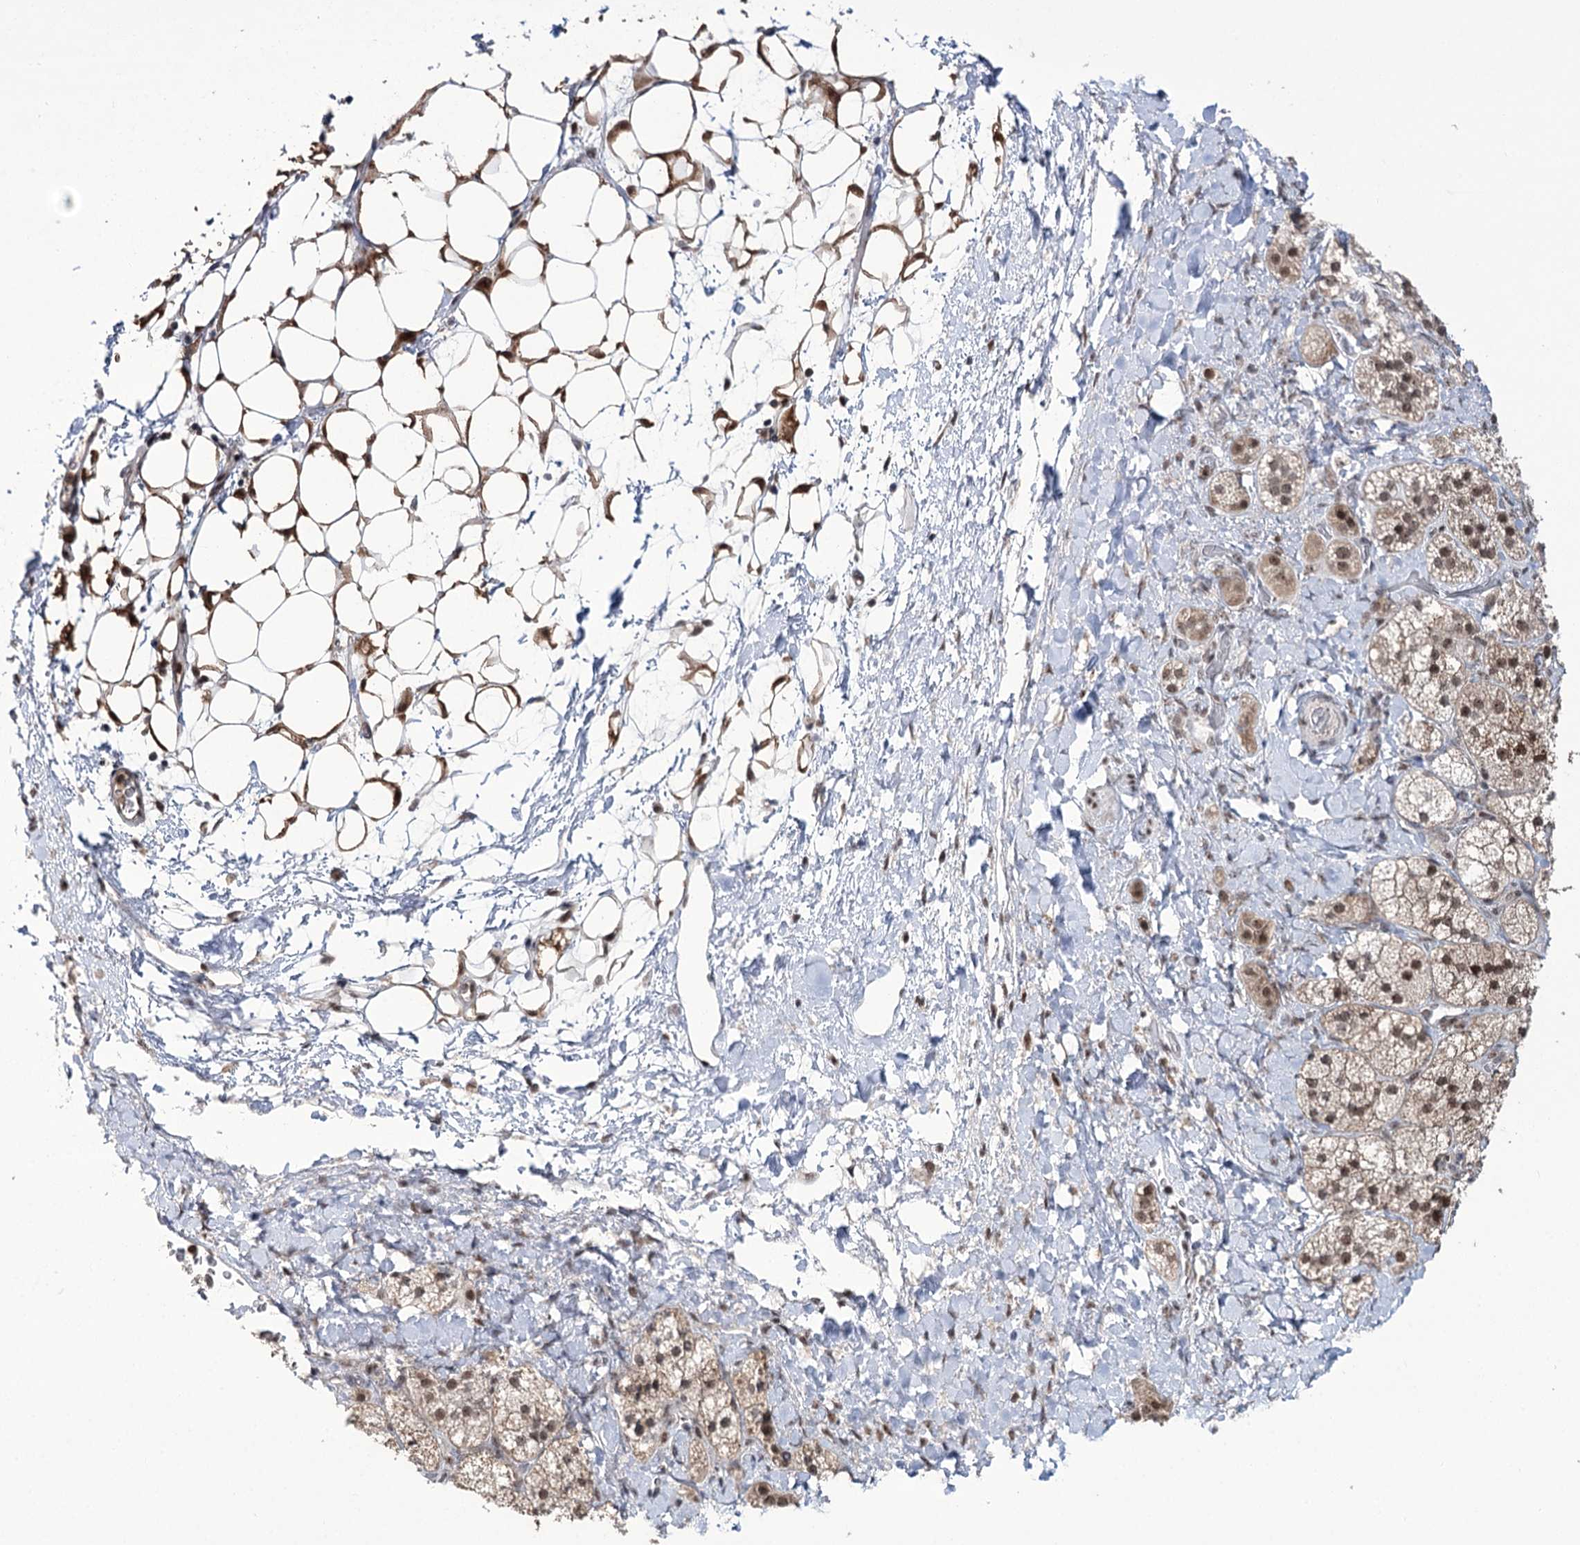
{"staining": {"intensity": "moderate", "quantity": "25%-75%", "location": "nuclear"}, "tissue": "adrenal gland", "cell_type": "Glandular cells", "image_type": "normal", "snomed": [{"axis": "morphology", "description": "Normal tissue, NOS"}, {"axis": "topography", "description": "Adrenal gland"}], "caption": "Adrenal gland stained with immunohistochemistry displays moderate nuclear positivity in about 25%-75% of glandular cells. The staining is performed using DAB (3,3'-diaminobenzidine) brown chromogen to label protein expression. The nuclei are counter-stained blue using hematoxylin.", "gene": "ERCC3", "patient": {"sex": "male", "age": 61}}